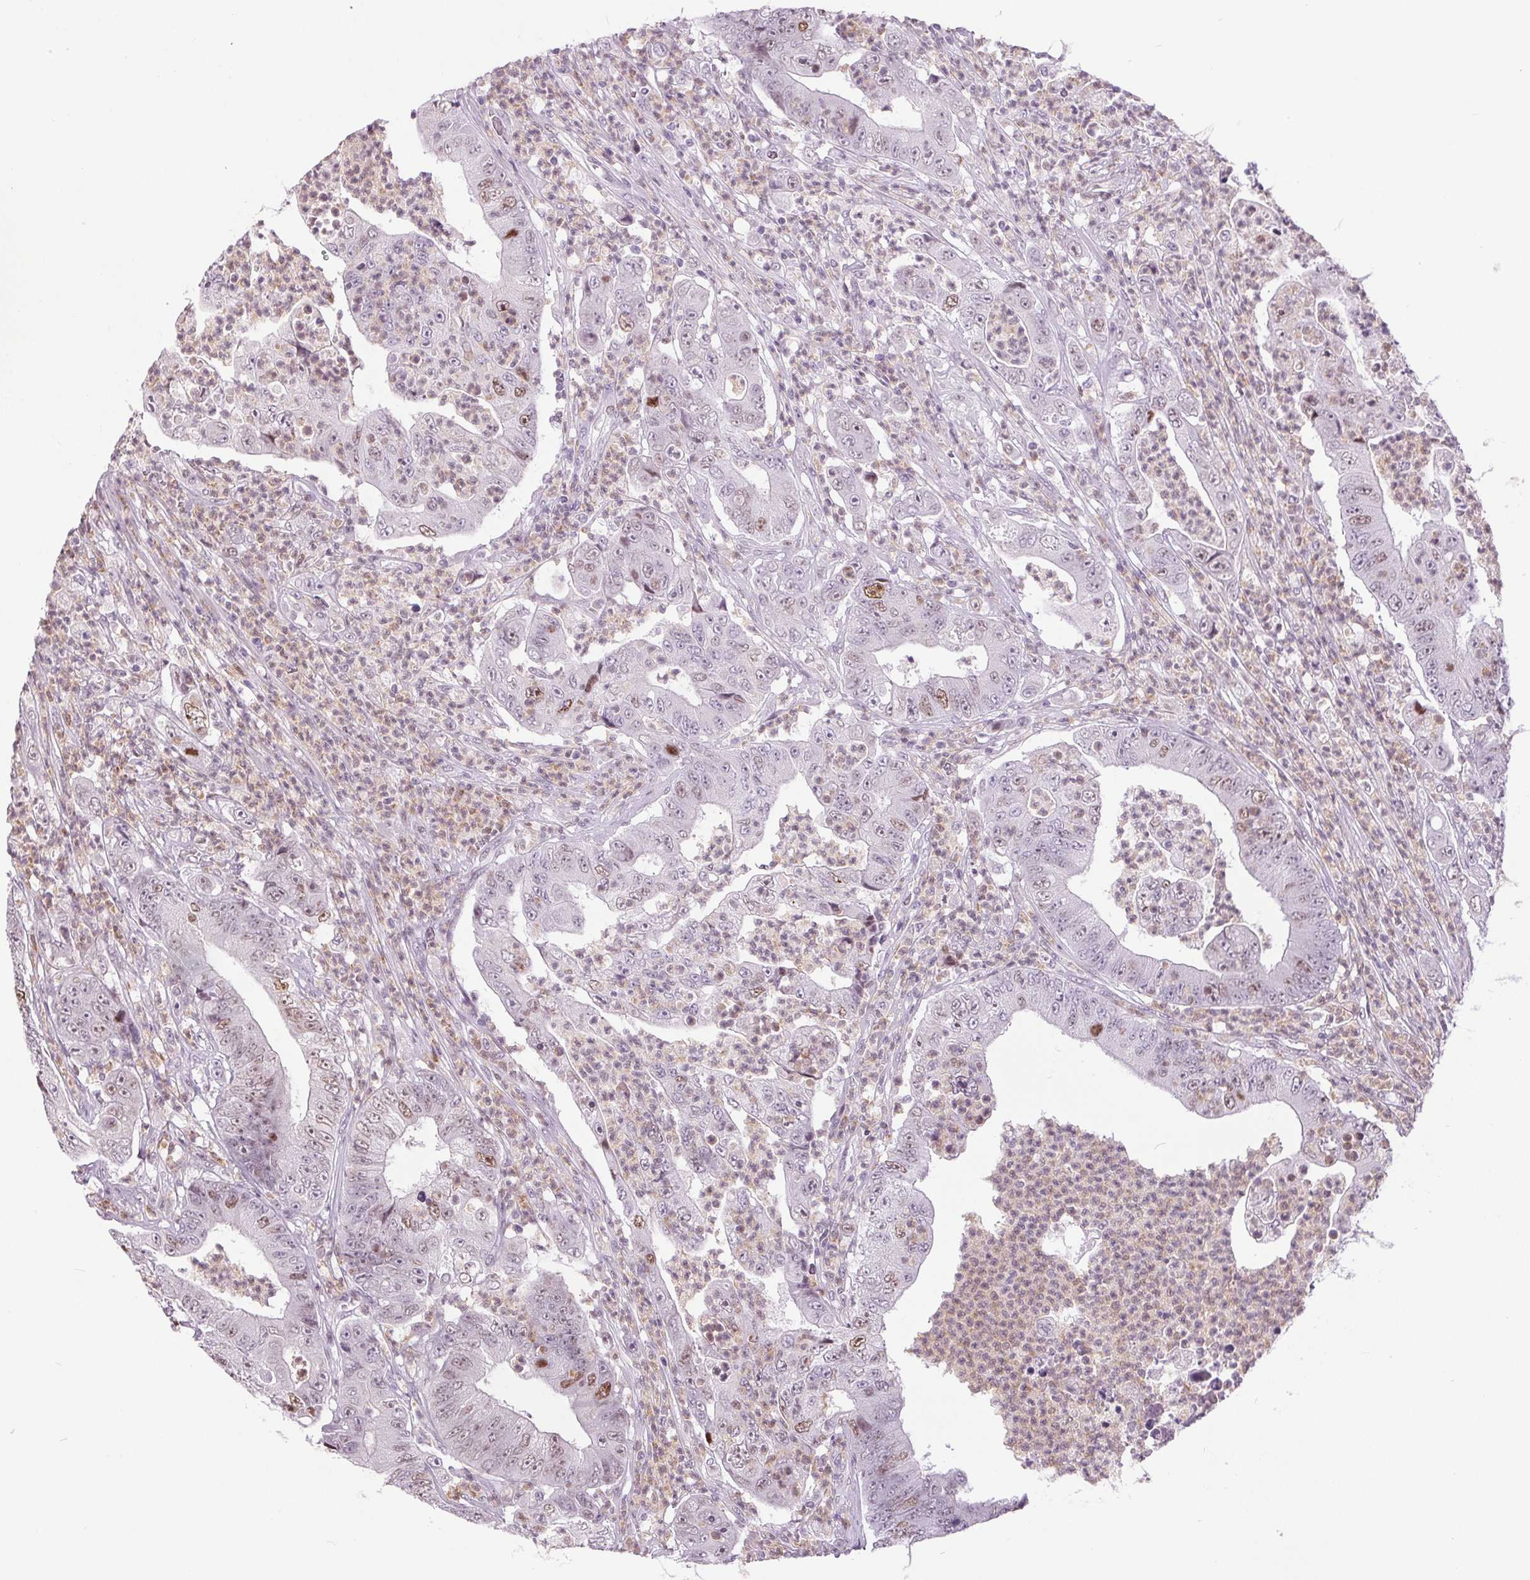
{"staining": {"intensity": "moderate", "quantity": "<25%", "location": "nuclear"}, "tissue": "colorectal cancer", "cell_type": "Tumor cells", "image_type": "cancer", "snomed": [{"axis": "morphology", "description": "Adenocarcinoma, NOS"}, {"axis": "topography", "description": "Colon"}], "caption": "This micrograph reveals colorectal cancer stained with immunohistochemistry to label a protein in brown. The nuclear of tumor cells show moderate positivity for the protein. Nuclei are counter-stained blue.", "gene": "SMIM6", "patient": {"sex": "female", "age": 48}}